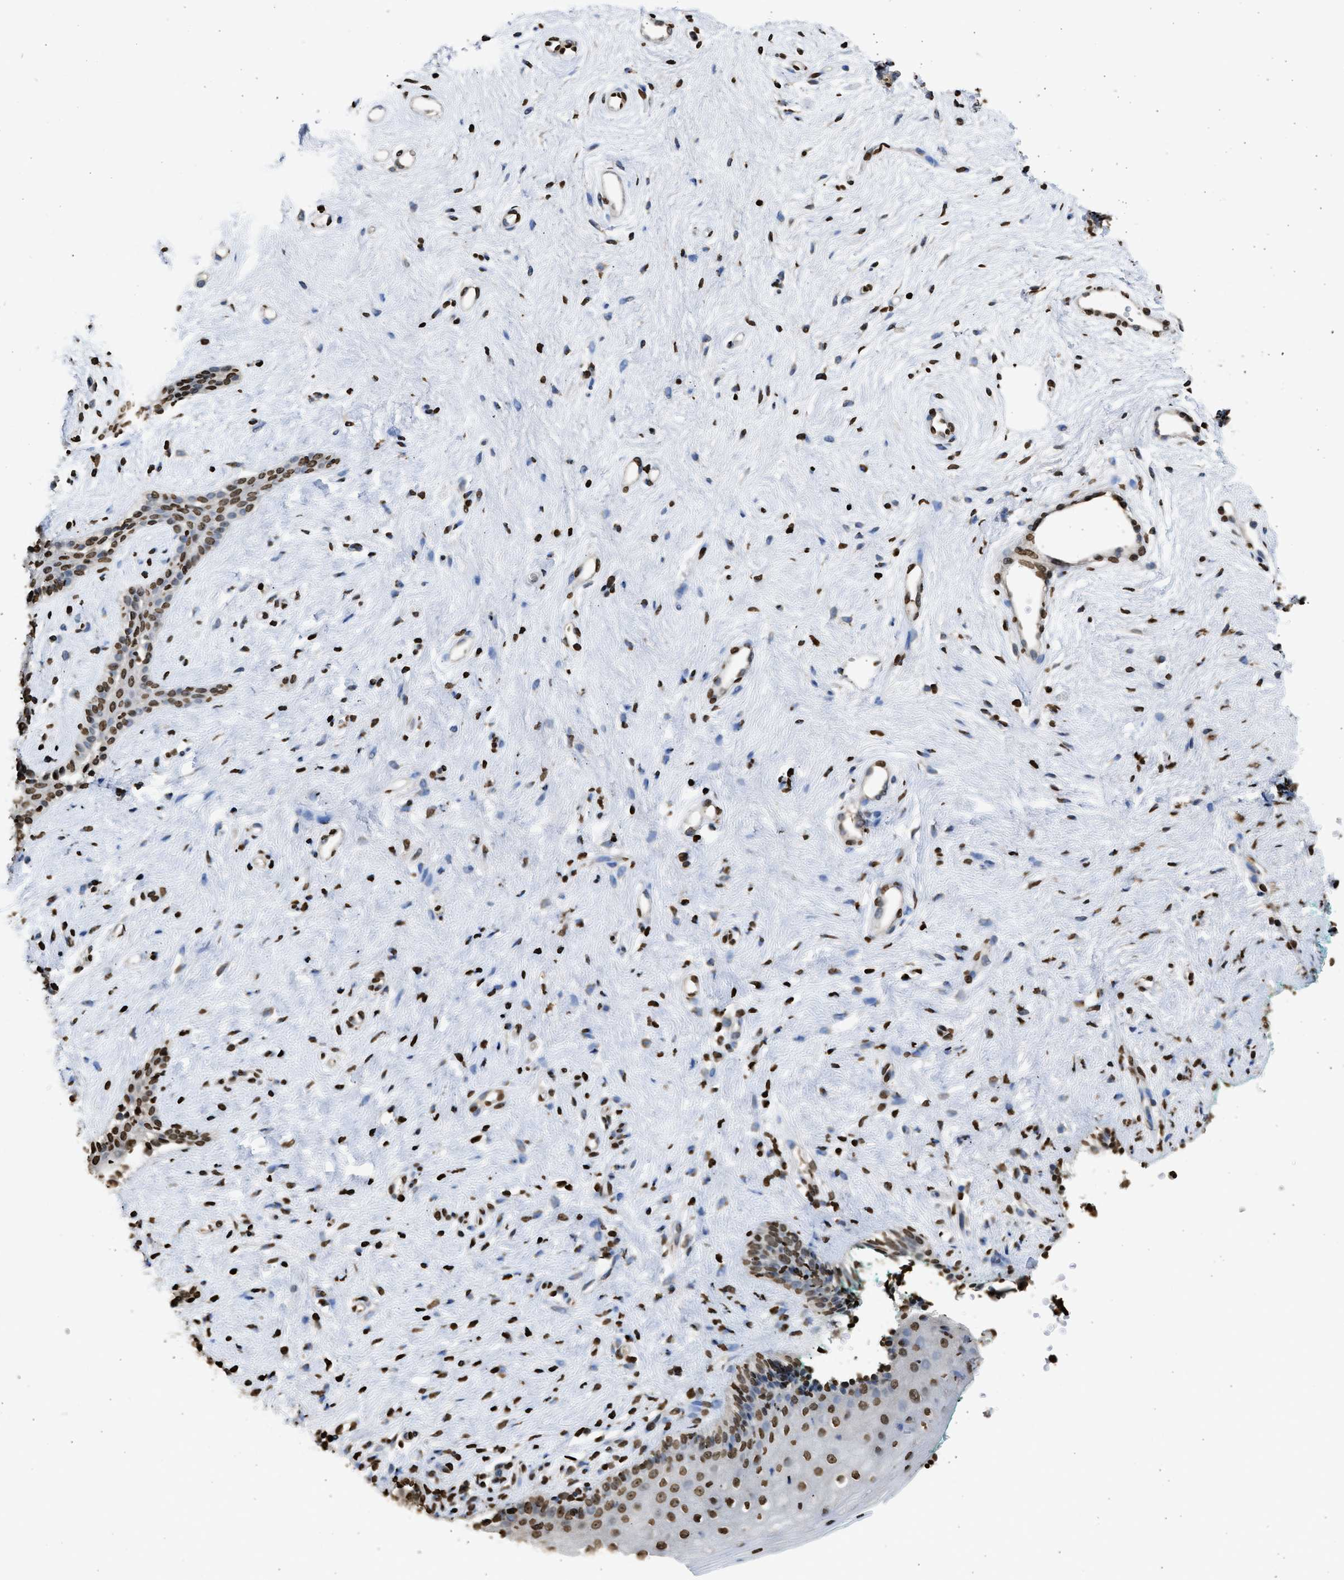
{"staining": {"intensity": "moderate", "quantity": ">75%", "location": "nuclear"}, "tissue": "vagina", "cell_type": "Squamous epithelial cells", "image_type": "normal", "snomed": [{"axis": "morphology", "description": "Normal tissue, NOS"}, {"axis": "topography", "description": "Vagina"}], "caption": "A brown stain labels moderate nuclear staining of a protein in squamous epithelial cells of benign human vagina.", "gene": "RRAGC", "patient": {"sex": "female", "age": 44}}